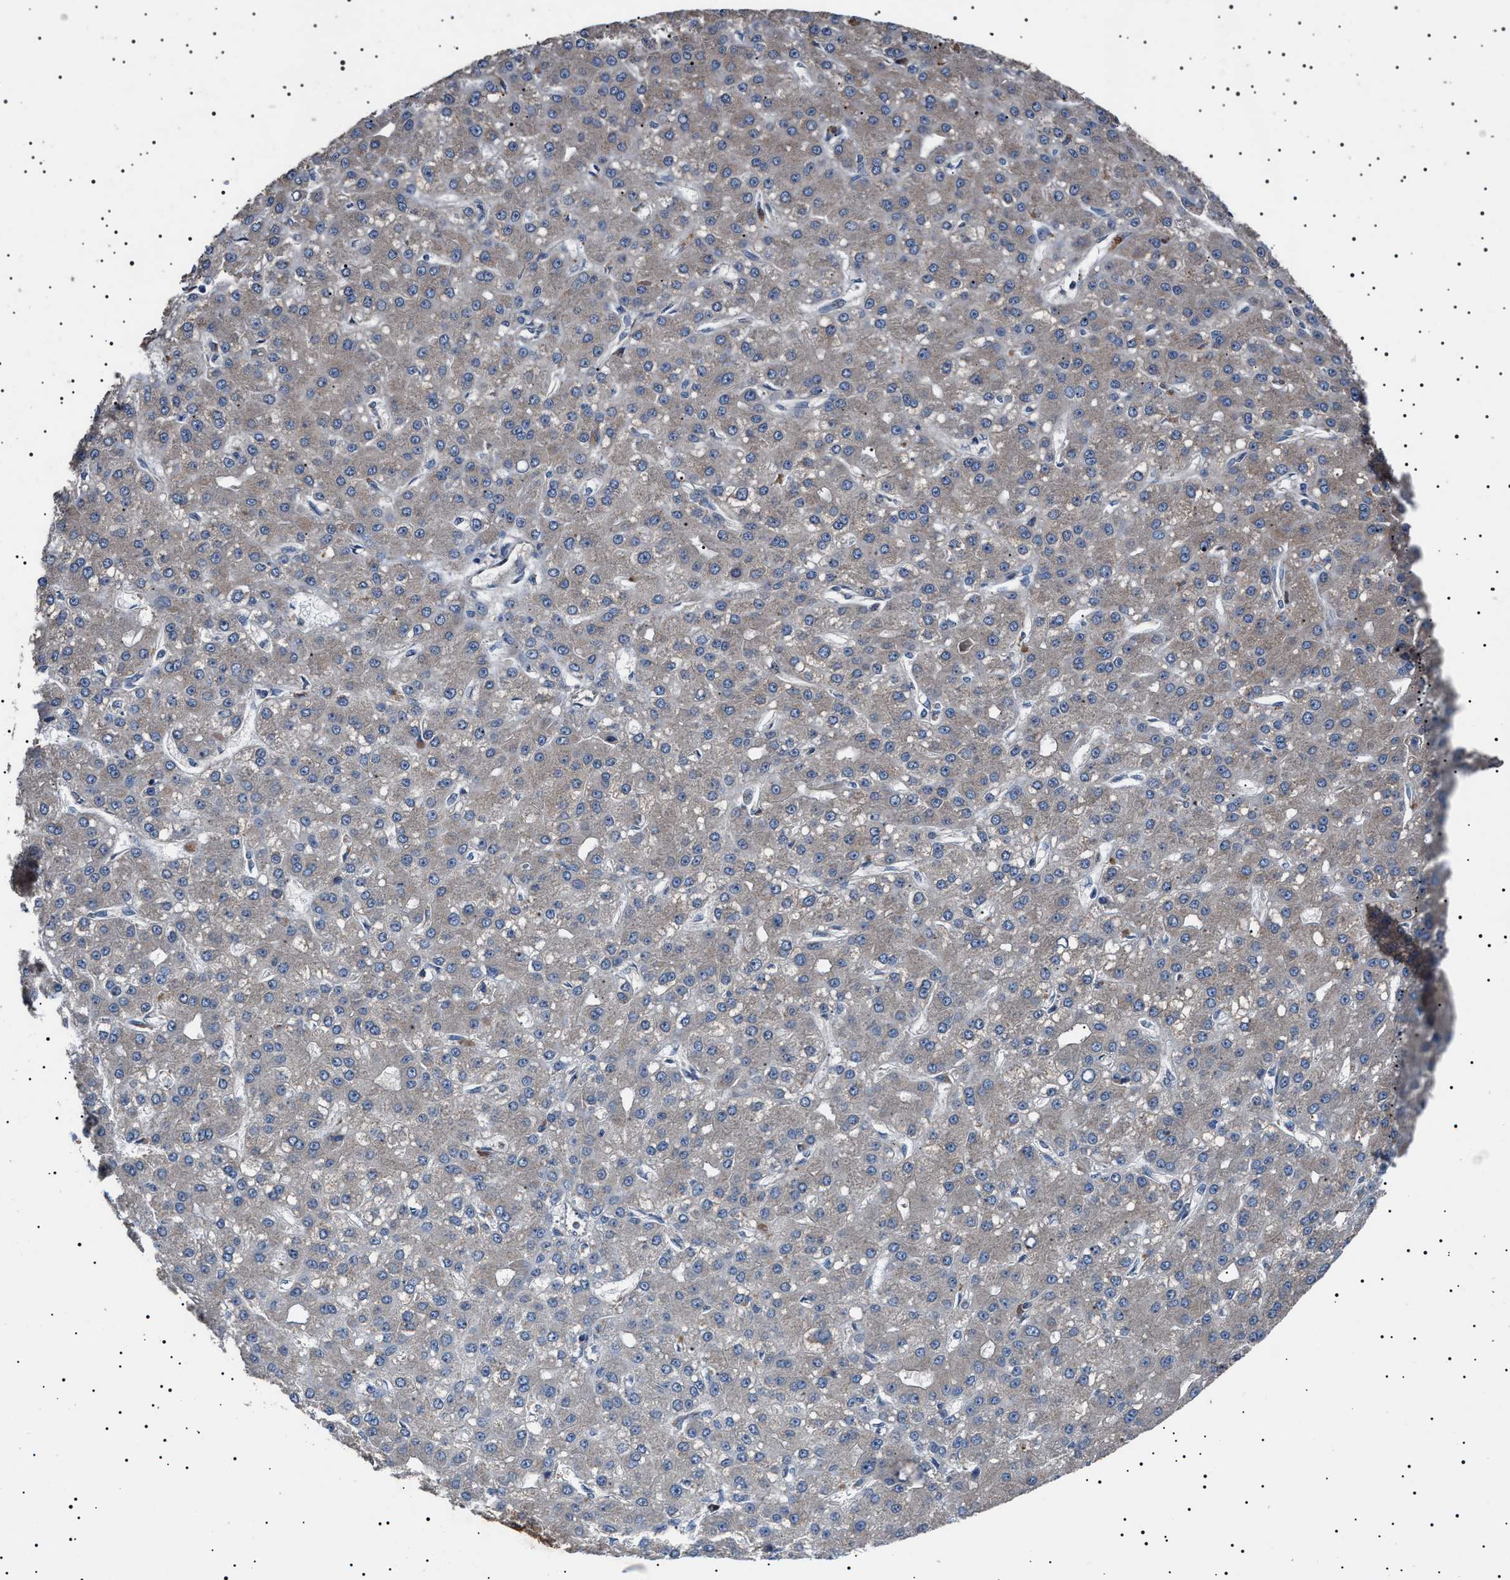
{"staining": {"intensity": "negative", "quantity": "none", "location": "none"}, "tissue": "liver cancer", "cell_type": "Tumor cells", "image_type": "cancer", "snomed": [{"axis": "morphology", "description": "Carcinoma, Hepatocellular, NOS"}, {"axis": "topography", "description": "Liver"}], "caption": "Tumor cells are negative for brown protein staining in hepatocellular carcinoma (liver).", "gene": "PTRH1", "patient": {"sex": "male", "age": 67}}